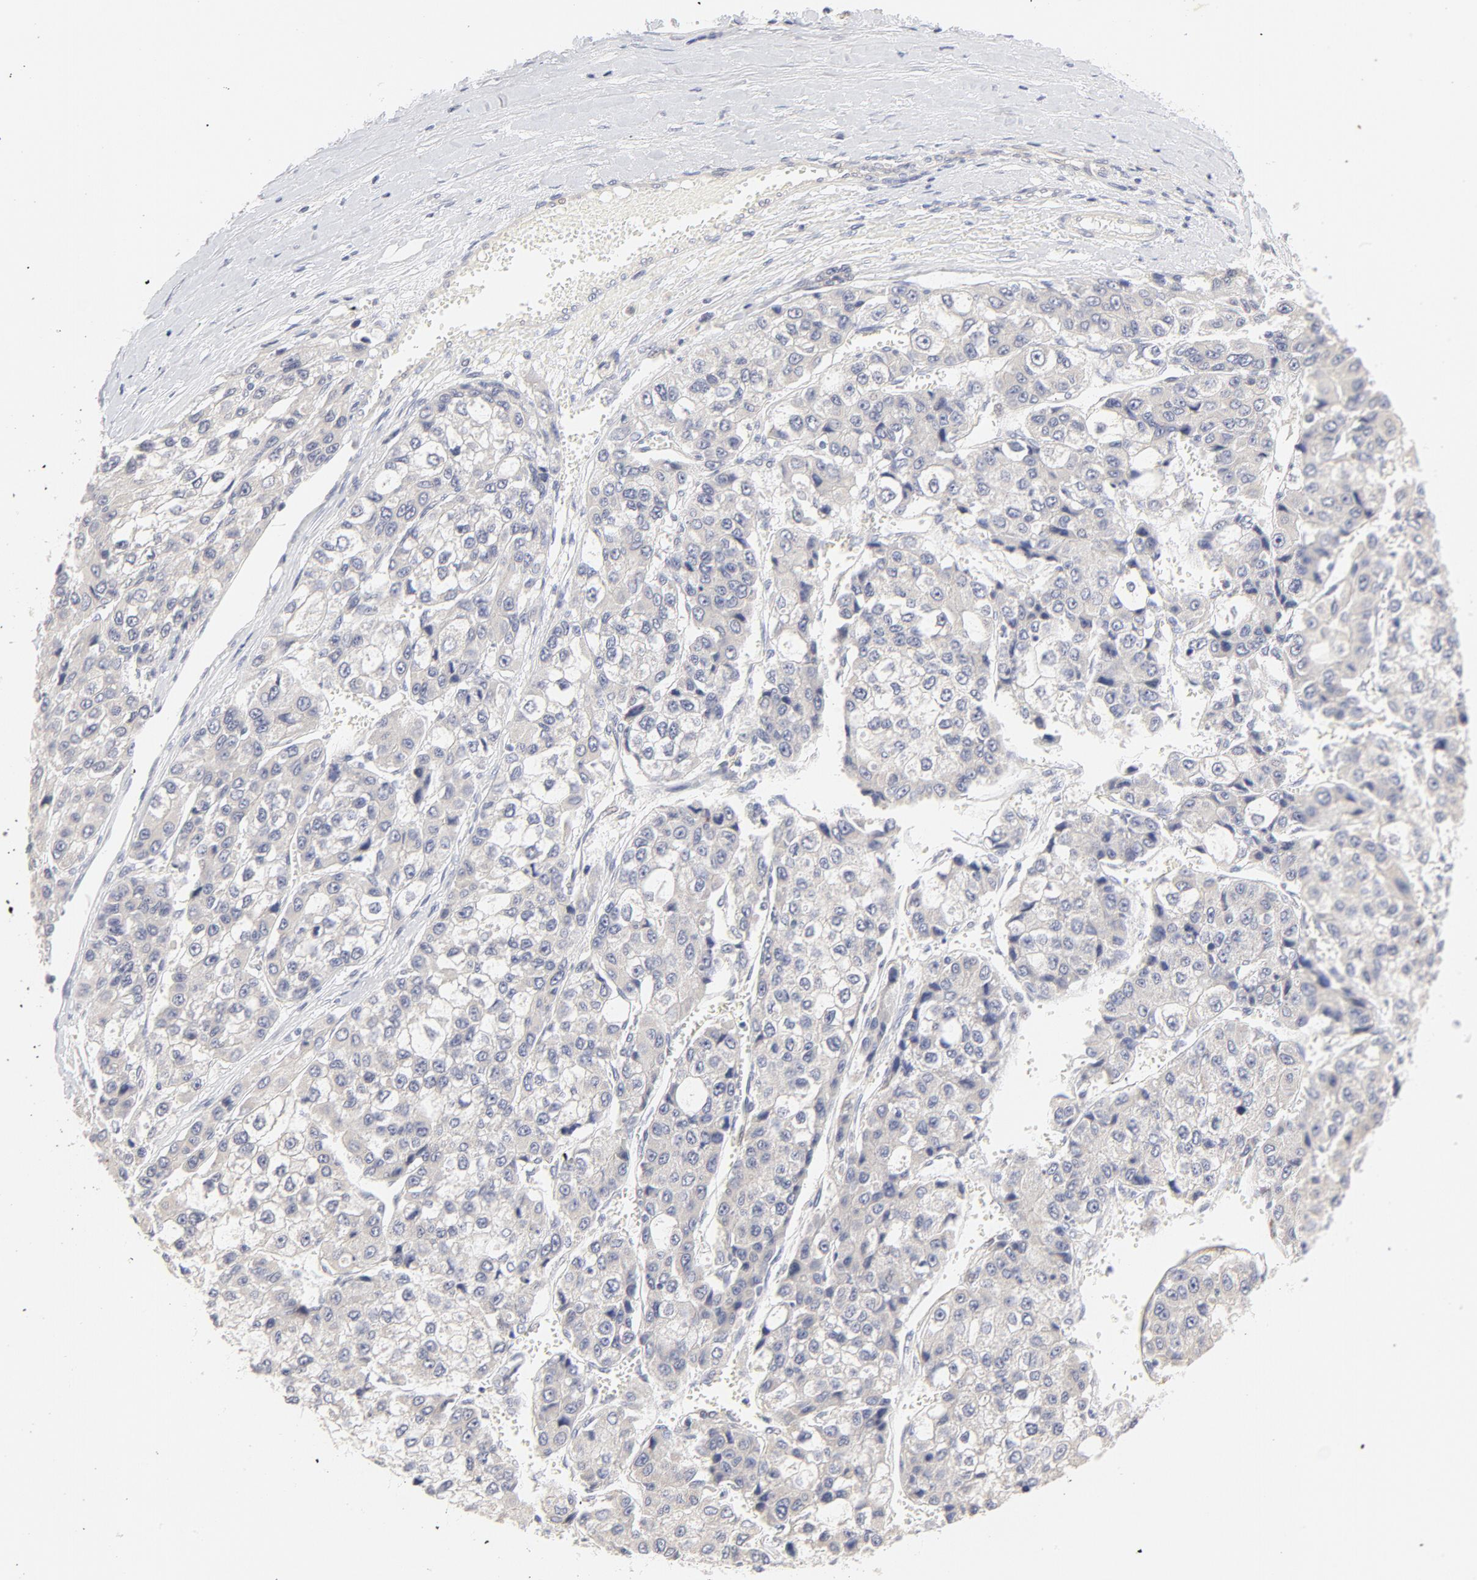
{"staining": {"intensity": "negative", "quantity": "none", "location": "none"}, "tissue": "liver cancer", "cell_type": "Tumor cells", "image_type": "cancer", "snomed": [{"axis": "morphology", "description": "Carcinoma, Hepatocellular, NOS"}, {"axis": "topography", "description": "Liver"}], "caption": "Tumor cells show no significant protein positivity in liver cancer (hepatocellular carcinoma).", "gene": "NKX2-2", "patient": {"sex": "female", "age": 66}}